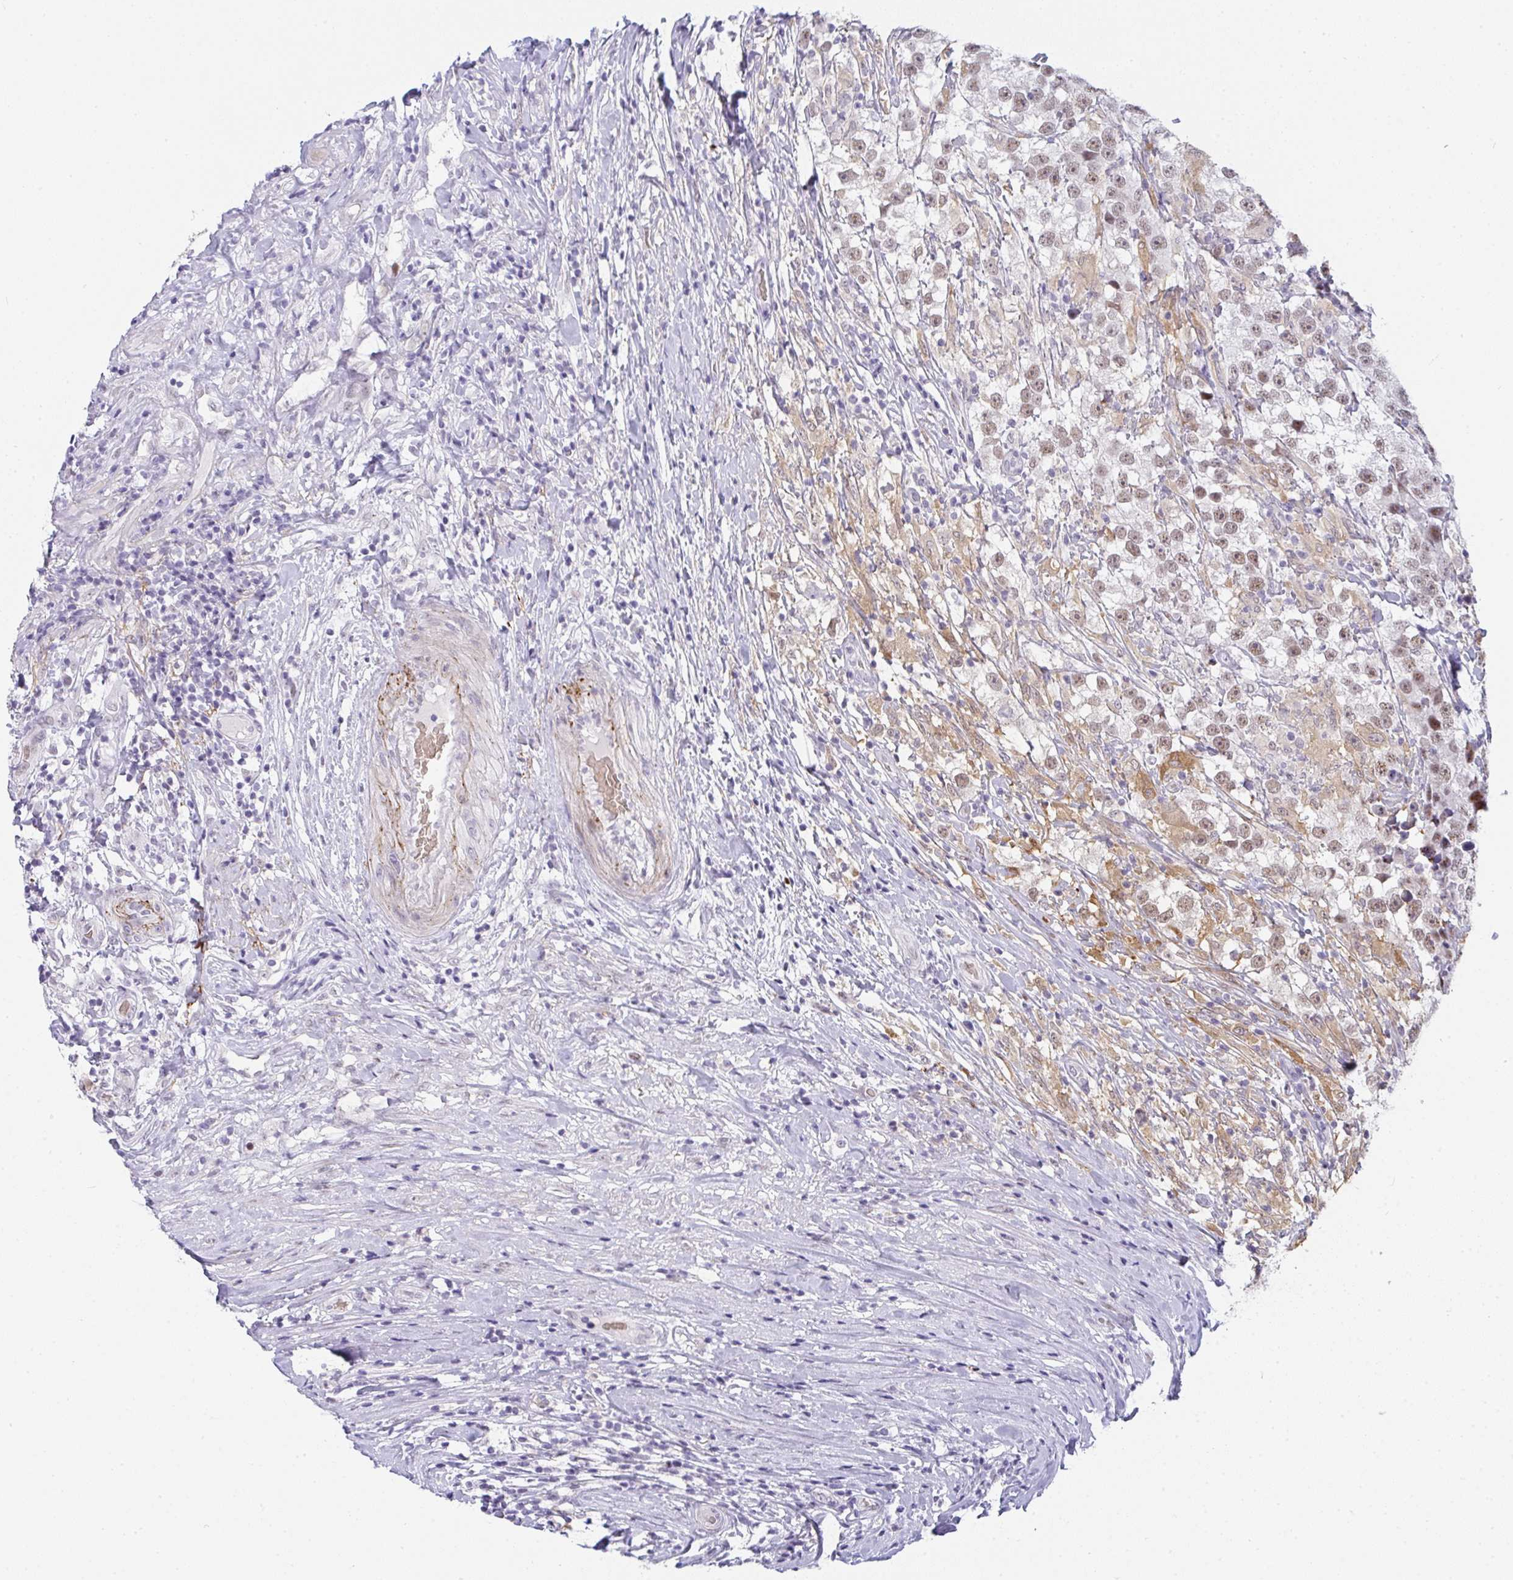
{"staining": {"intensity": "moderate", "quantity": "25%-75%", "location": "nuclear"}, "tissue": "testis cancer", "cell_type": "Tumor cells", "image_type": "cancer", "snomed": [{"axis": "morphology", "description": "Seminoma, NOS"}, {"axis": "topography", "description": "Testis"}], "caption": "Seminoma (testis) stained with a protein marker shows moderate staining in tumor cells.", "gene": "TNMD", "patient": {"sex": "male", "age": 46}}